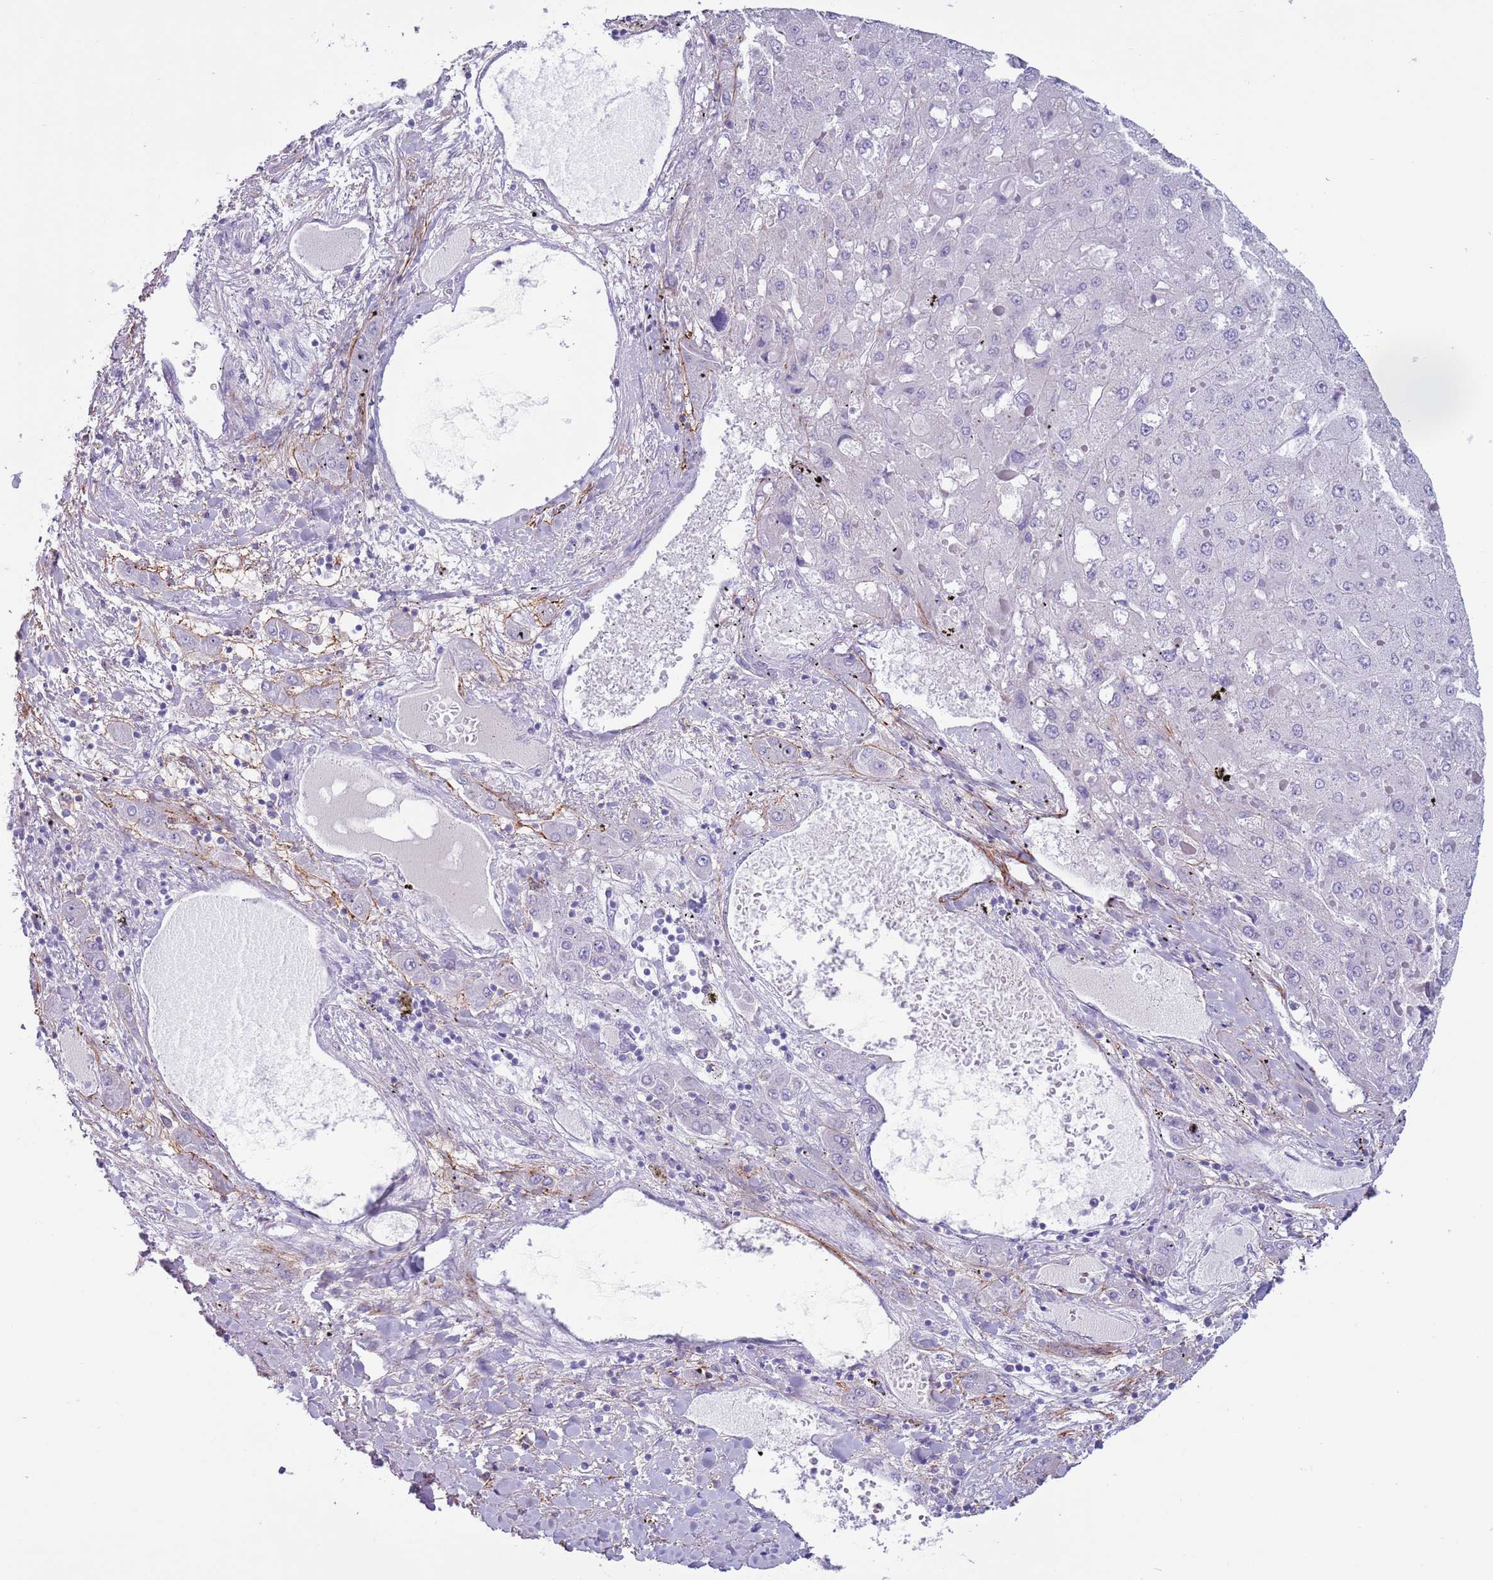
{"staining": {"intensity": "negative", "quantity": "none", "location": "none"}, "tissue": "liver cancer", "cell_type": "Tumor cells", "image_type": "cancer", "snomed": [{"axis": "morphology", "description": "Carcinoma, Hepatocellular, NOS"}, {"axis": "topography", "description": "Liver"}], "caption": "DAB immunohistochemical staining of liver cancer exhibits no significant expression in tumor cells.", "gene": "PFKFB2", "patient": {"sex": "female", "age": 73}}